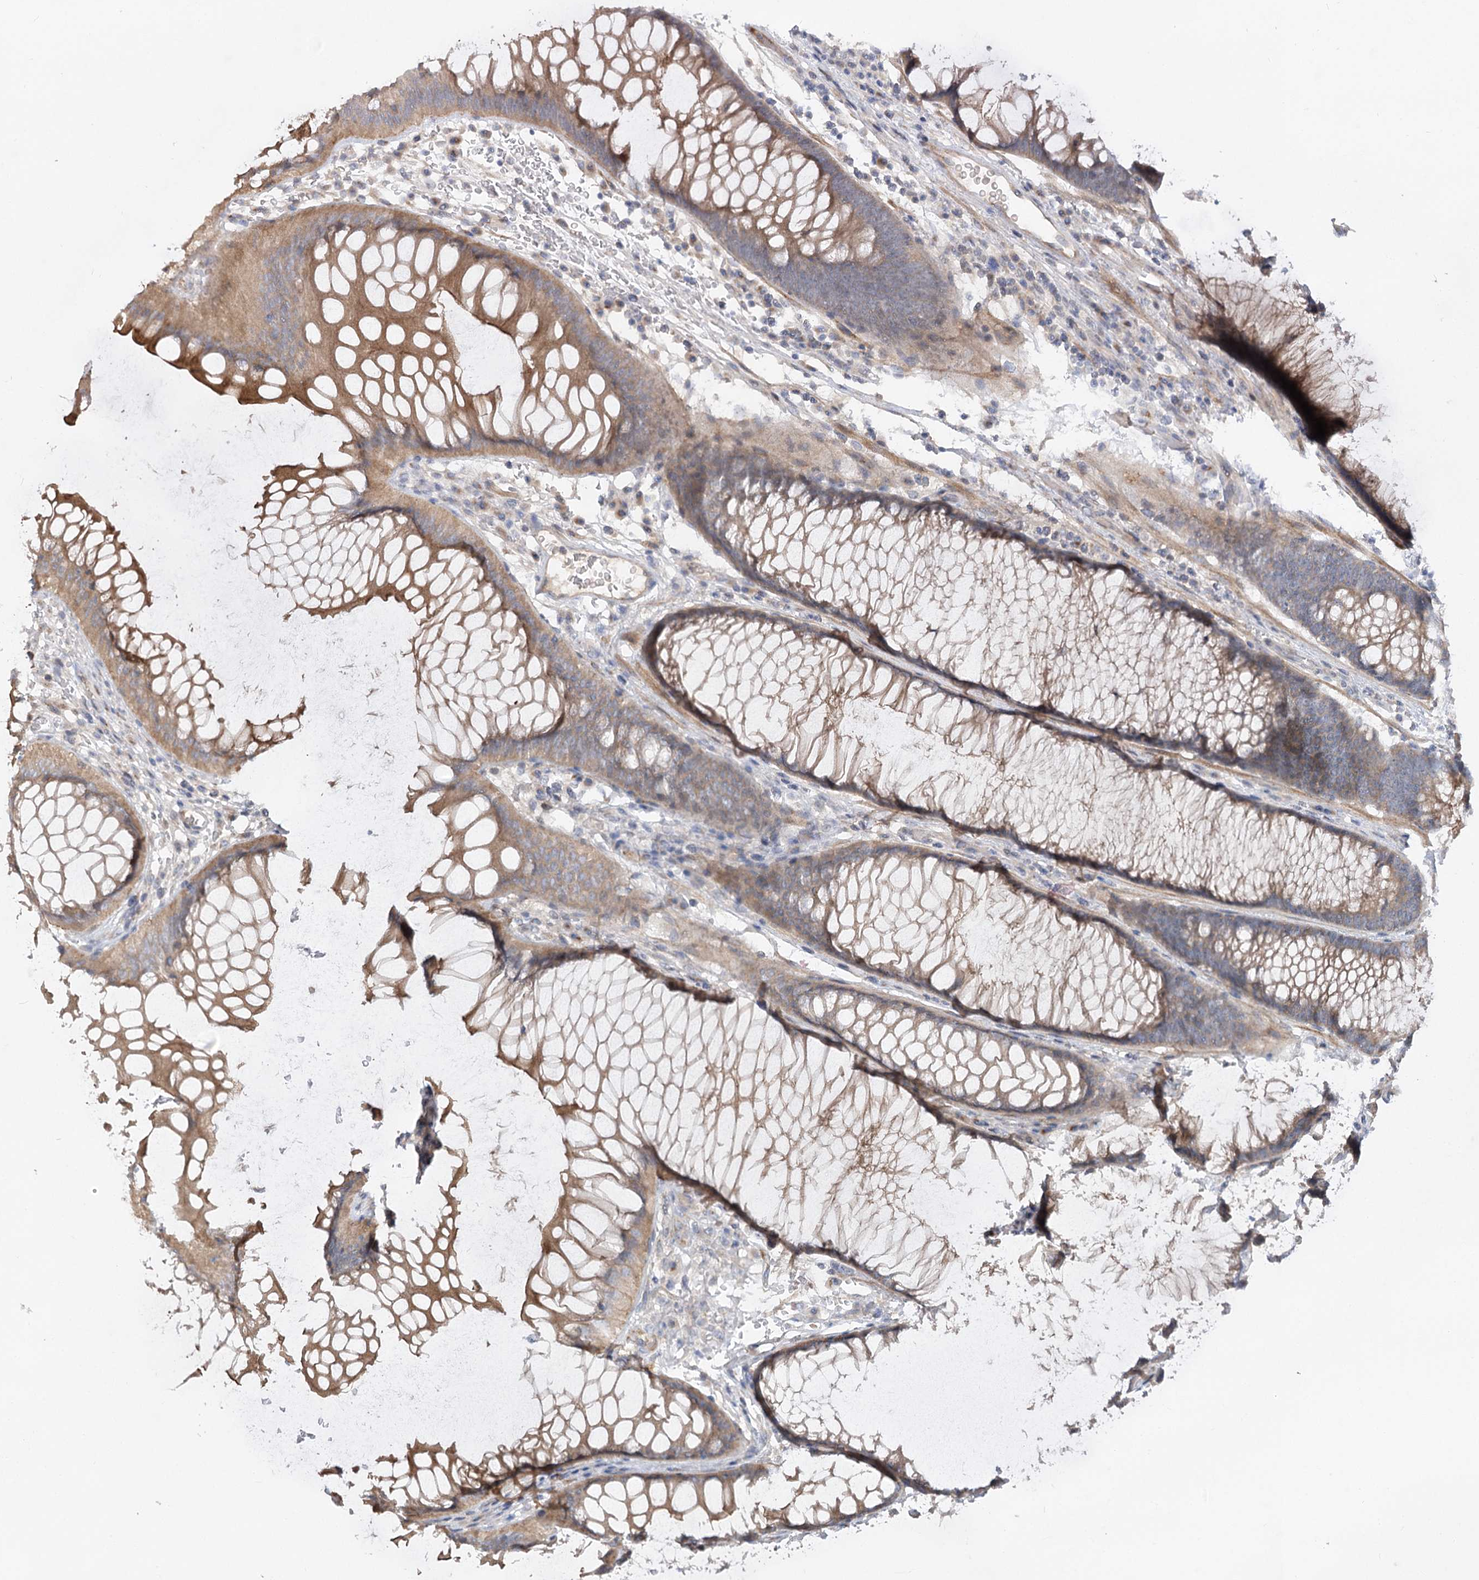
{"staining": {"intensity": "weak", "quantity": ">75%", "location": "cytoplasmic/membranous"}, "tissue": "colon", "cell_type": "Endothelial cells", "image_type": "normal", "snomed": [{"axis": "morphology", "description": "Normal tissue, NOS"}, {"axis": "topography", "description": "Colon"}], "caption": "An immunohistochemistry (IHC) histopathology image of benign tissue is shown. Protein staining in brown highlights weak cytoplasmic/membranous positivity in colon within endothelial cells. (Brightfield microscopy of DAB IHC at high magnification).", "gene": "FGF19", "patient": {"sex": "female", "age": 82}}